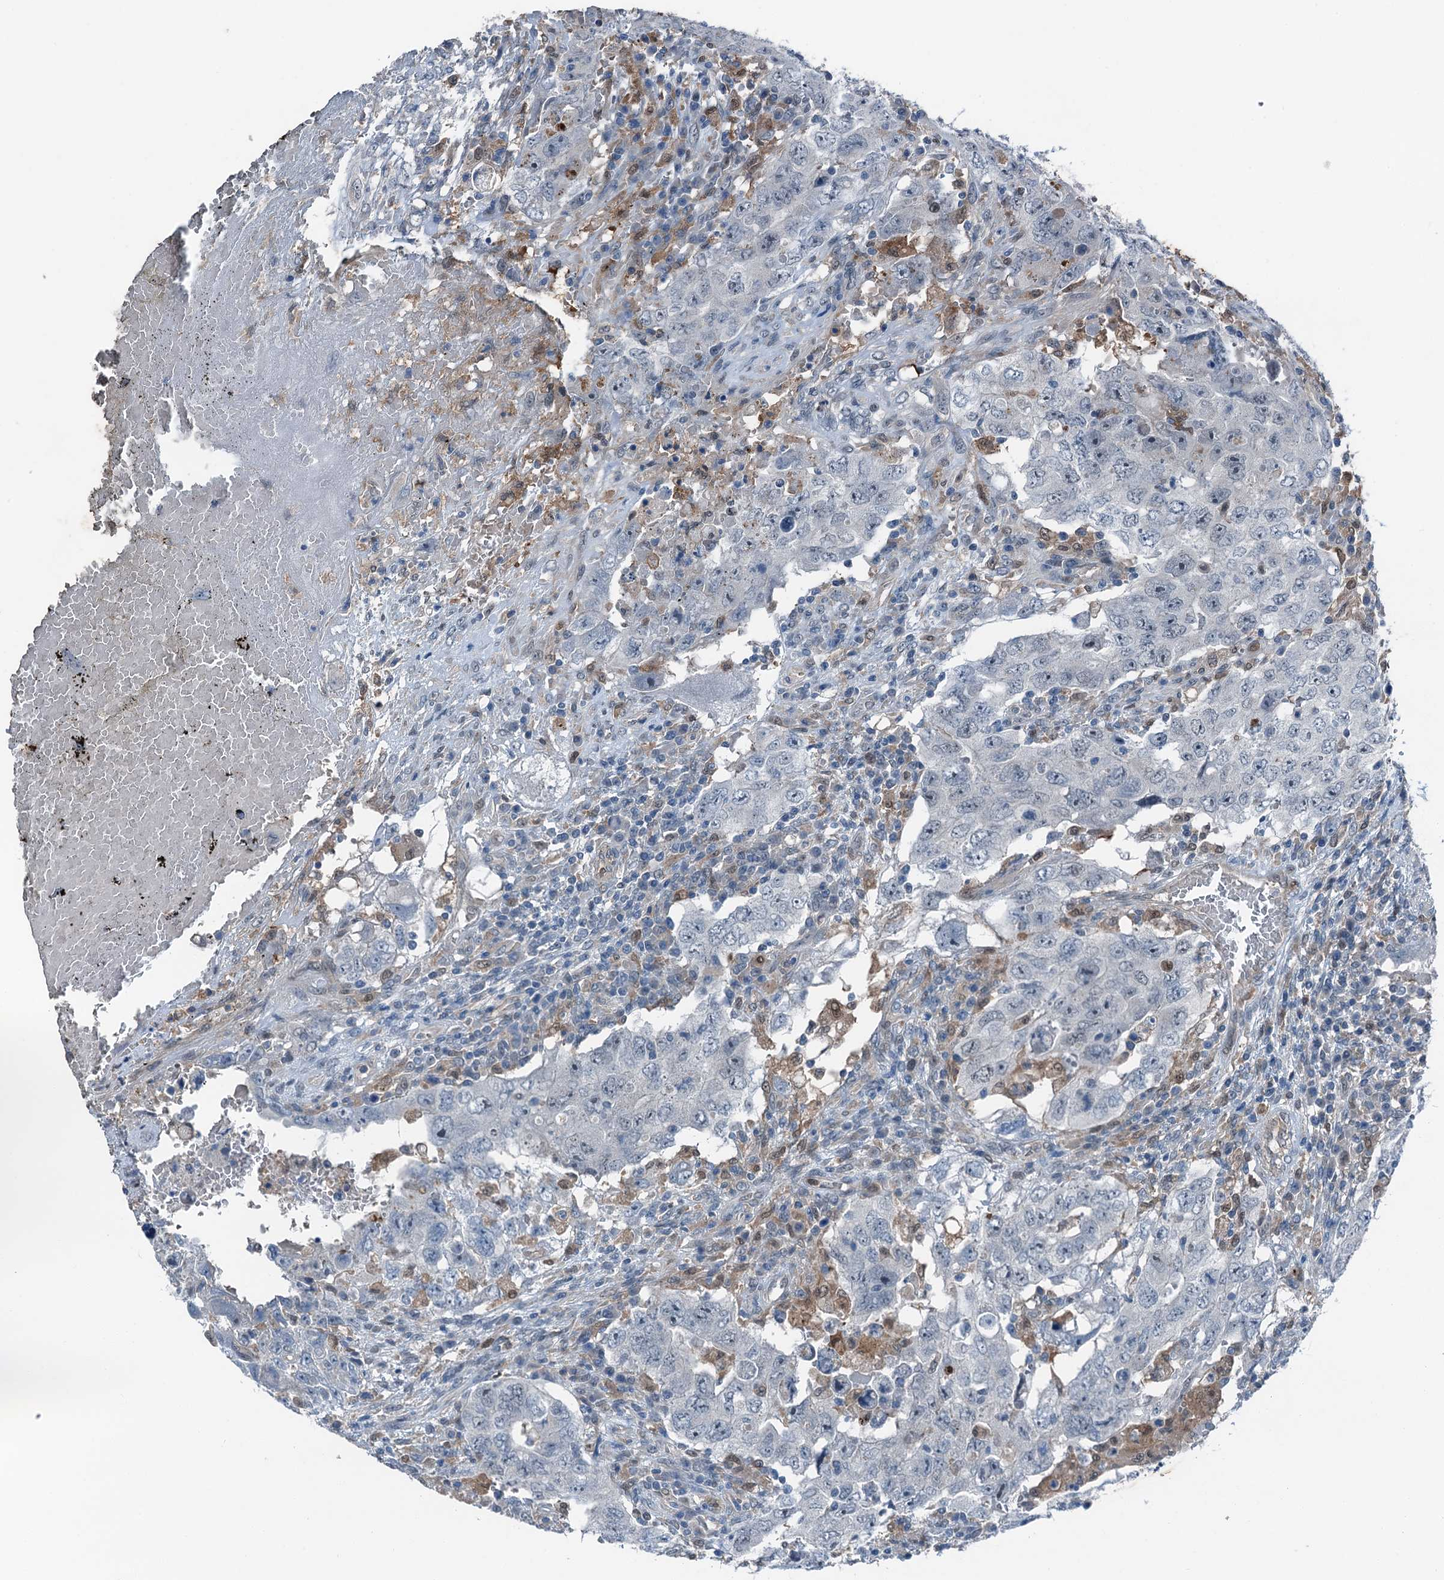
{"staining": {"intensity": "negative", "quantity": "none", "location": "none"}, "tissue": "testis cancer", "cell_type": "Tumor cells", "image_type": "cancer", "snomed": [{"axis": "morphology", "description": "Carcinoma, Embryonal, NOS"}, {"axis": "topography", "description": "Testis"}], "caption": "Immunohistochemical staining of human testis cancer (embryonal carcinoma) reveals no significant expression in tumor cells. Nuclei are stained in blue.", "gene": "RNH1", "patient": {"sex": "male", "age": 26}}